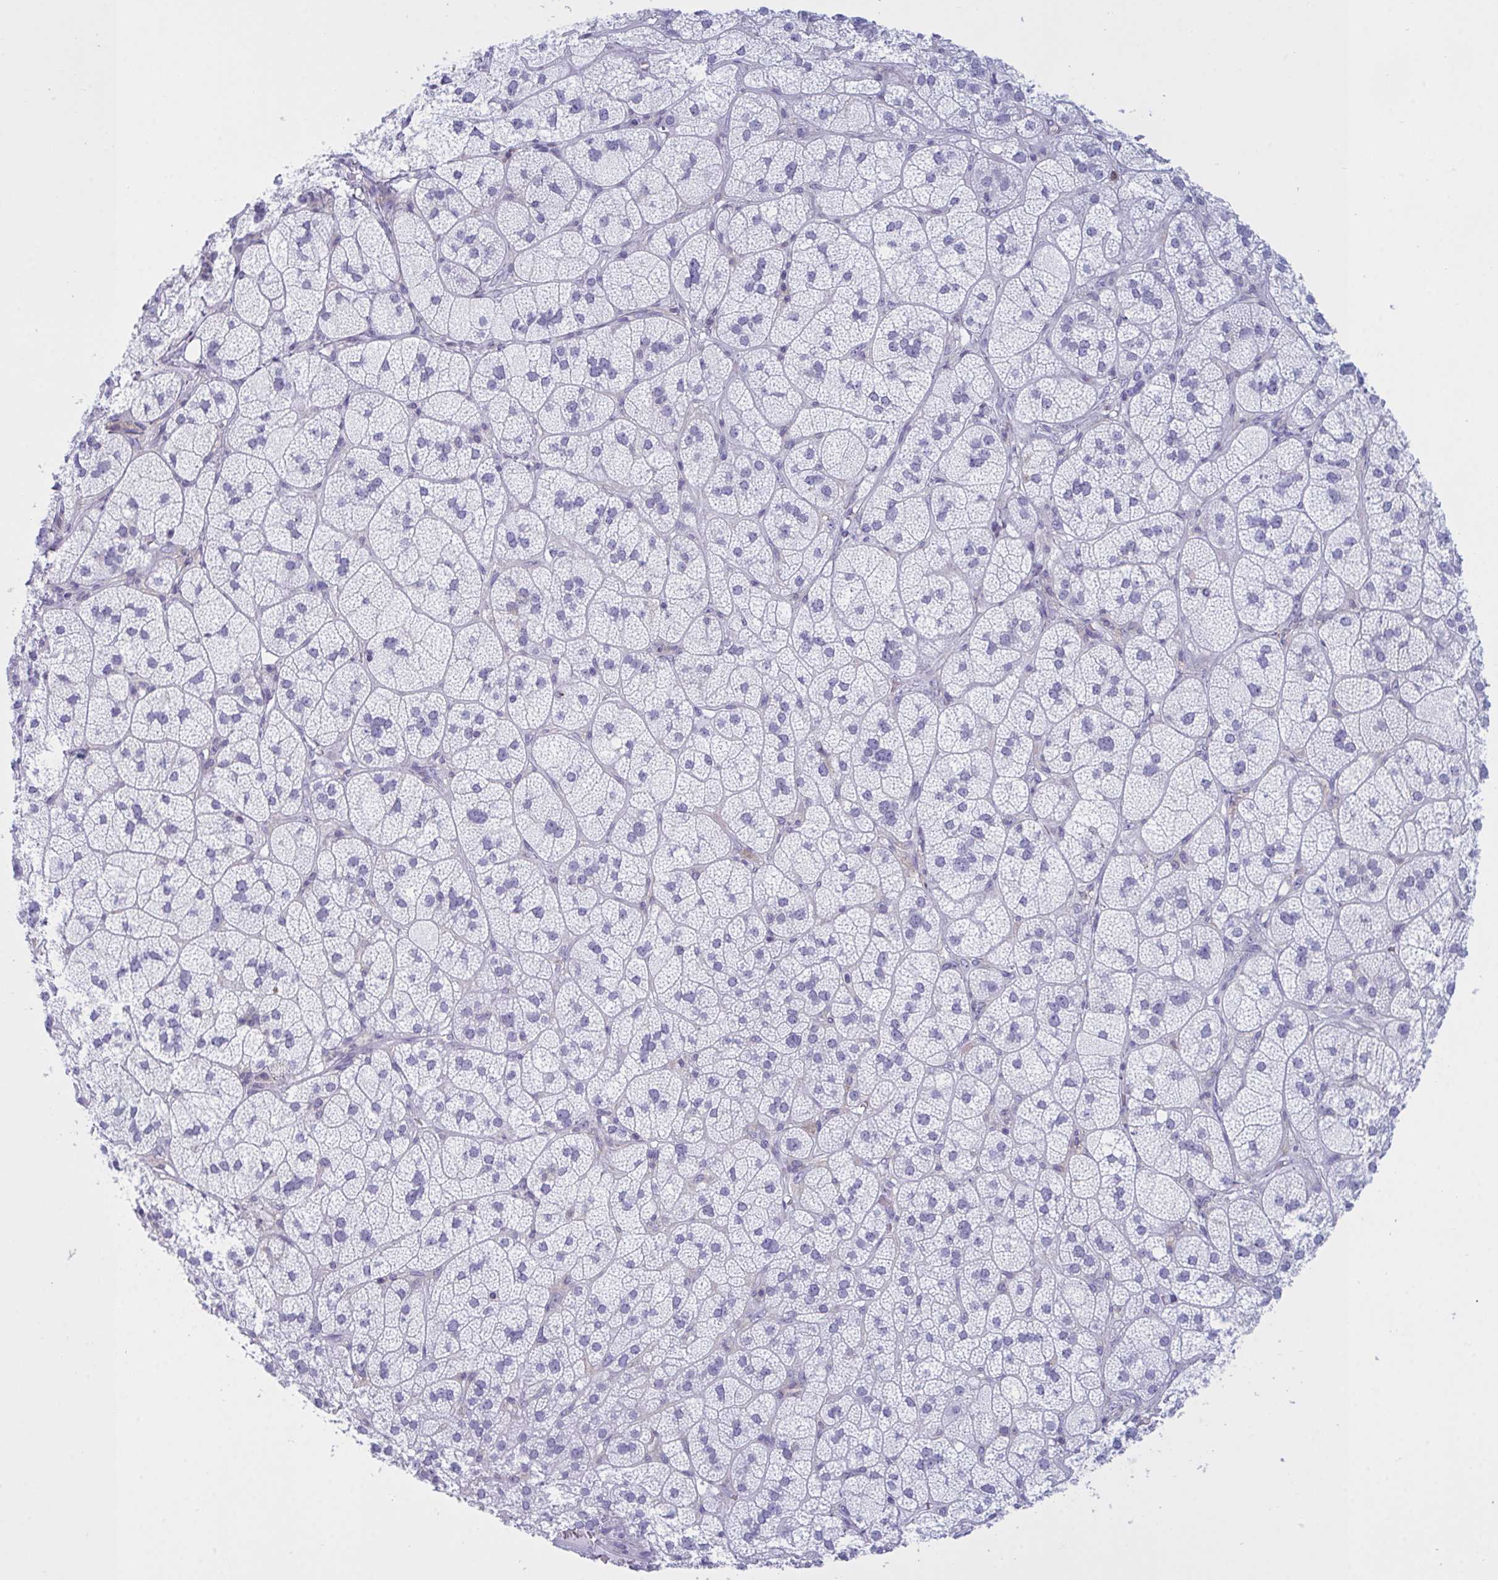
{"staining": {"intensity": "negative", "quantity": "none", "location": "none"}, "tissue": "adrenal gland", "cell_type": "Glandular cells", "image_type": "normal", "snomed": [{"axis": "morphology", "description": "Normal tissue, NOS"}, {"axis": "topography", "description": "Adrenal gland"}], "caption": "Photomicrograph shows no protein expression in glandular cells of normal adrenal gland. (Stains: DAB (3,3'-diaminobenzidine) IHC with hematoxylin counter stain, Microscopy: brightfield microscopy at high magnification).", "gene": "MYO1F", "patient": {"sex": "female", "age": 60}}